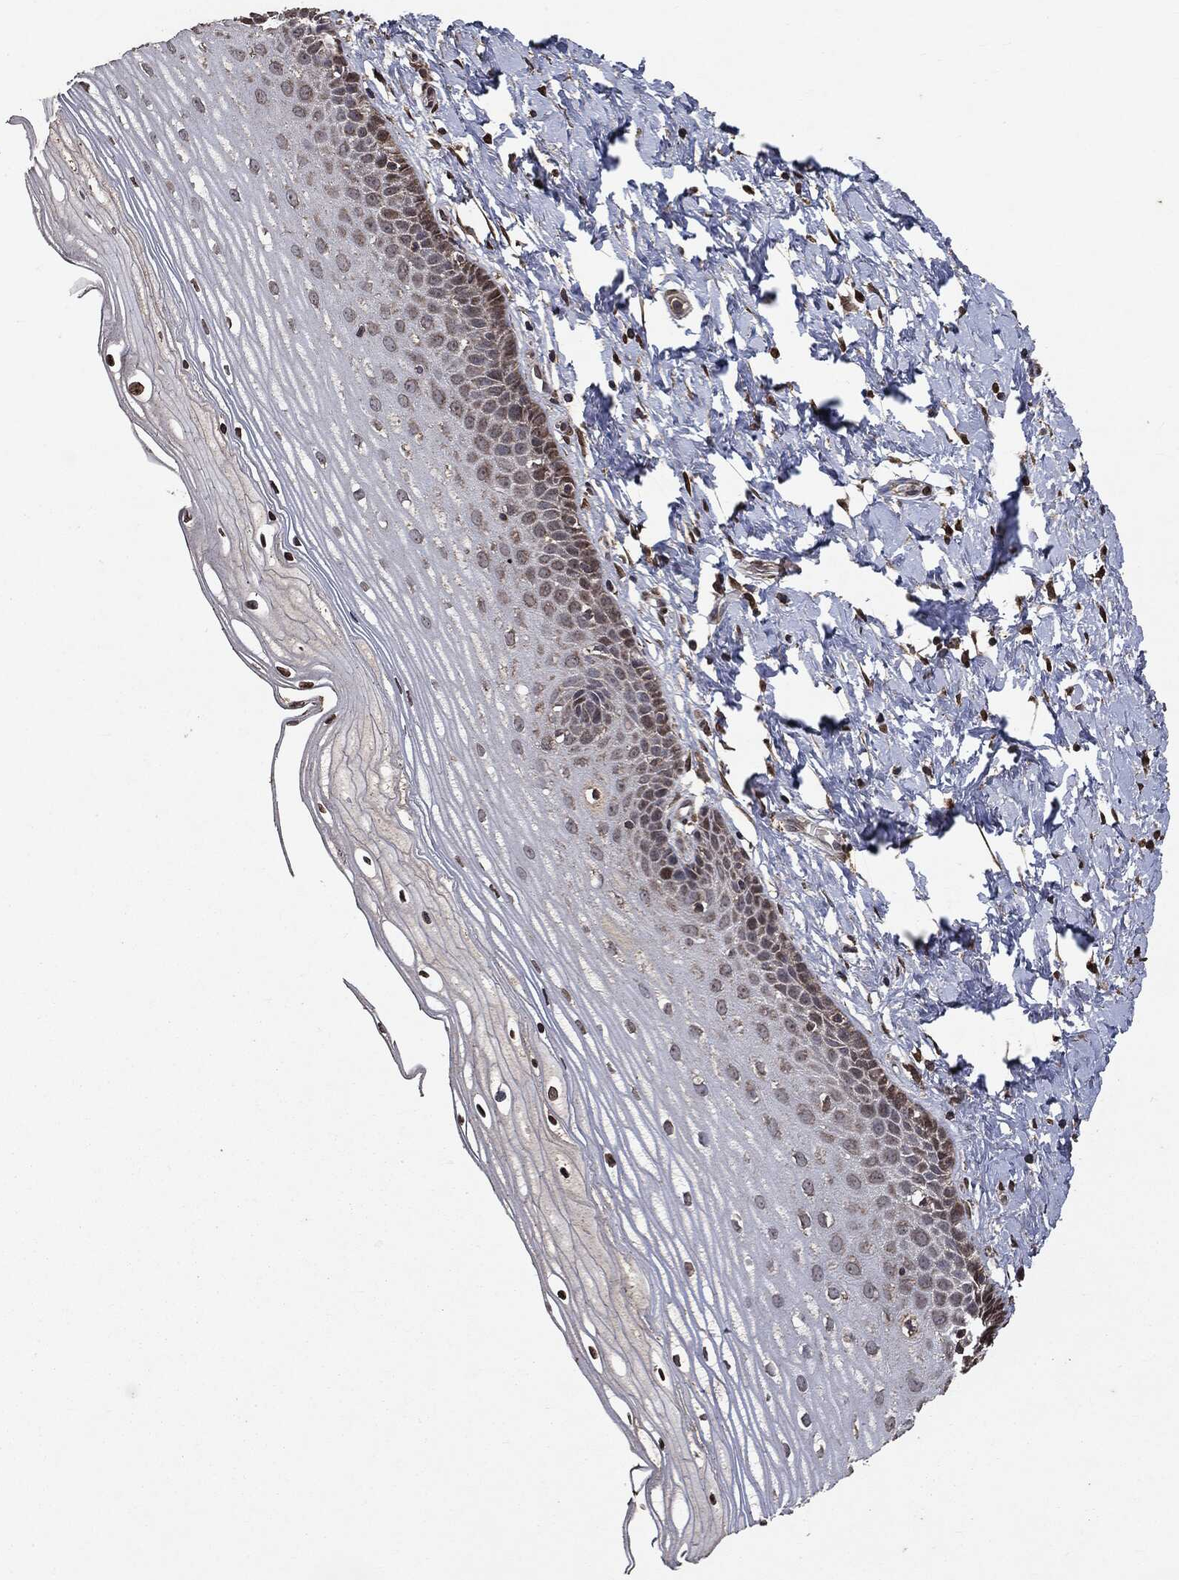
{"staining": {"intensity": "moderate", "quantity": ">75%", "location": "cytoplasmic/membranous,nuclear"}, "tissue": "cervix", "cell_type": "Glandular cells", "image_type": "normal", "snomed": [{"axis": "morphology", "description": "Normal tissue, NOS"}, {"axis": "topography", "description": "Cervix"}], "caption": "Protein analysis of normal cervix shows moderate cytoplasmic/membranous,nuclear positivity in approximately >75% of glandular cells. Using DAB (3,3'-diaminobenzidine) (brown) and hematoxylin (blue) stains, captured at high magnification using brightfield microscopy.", "gene": "PPP6R2", "patient": {"sex": "female", "age": 37}}